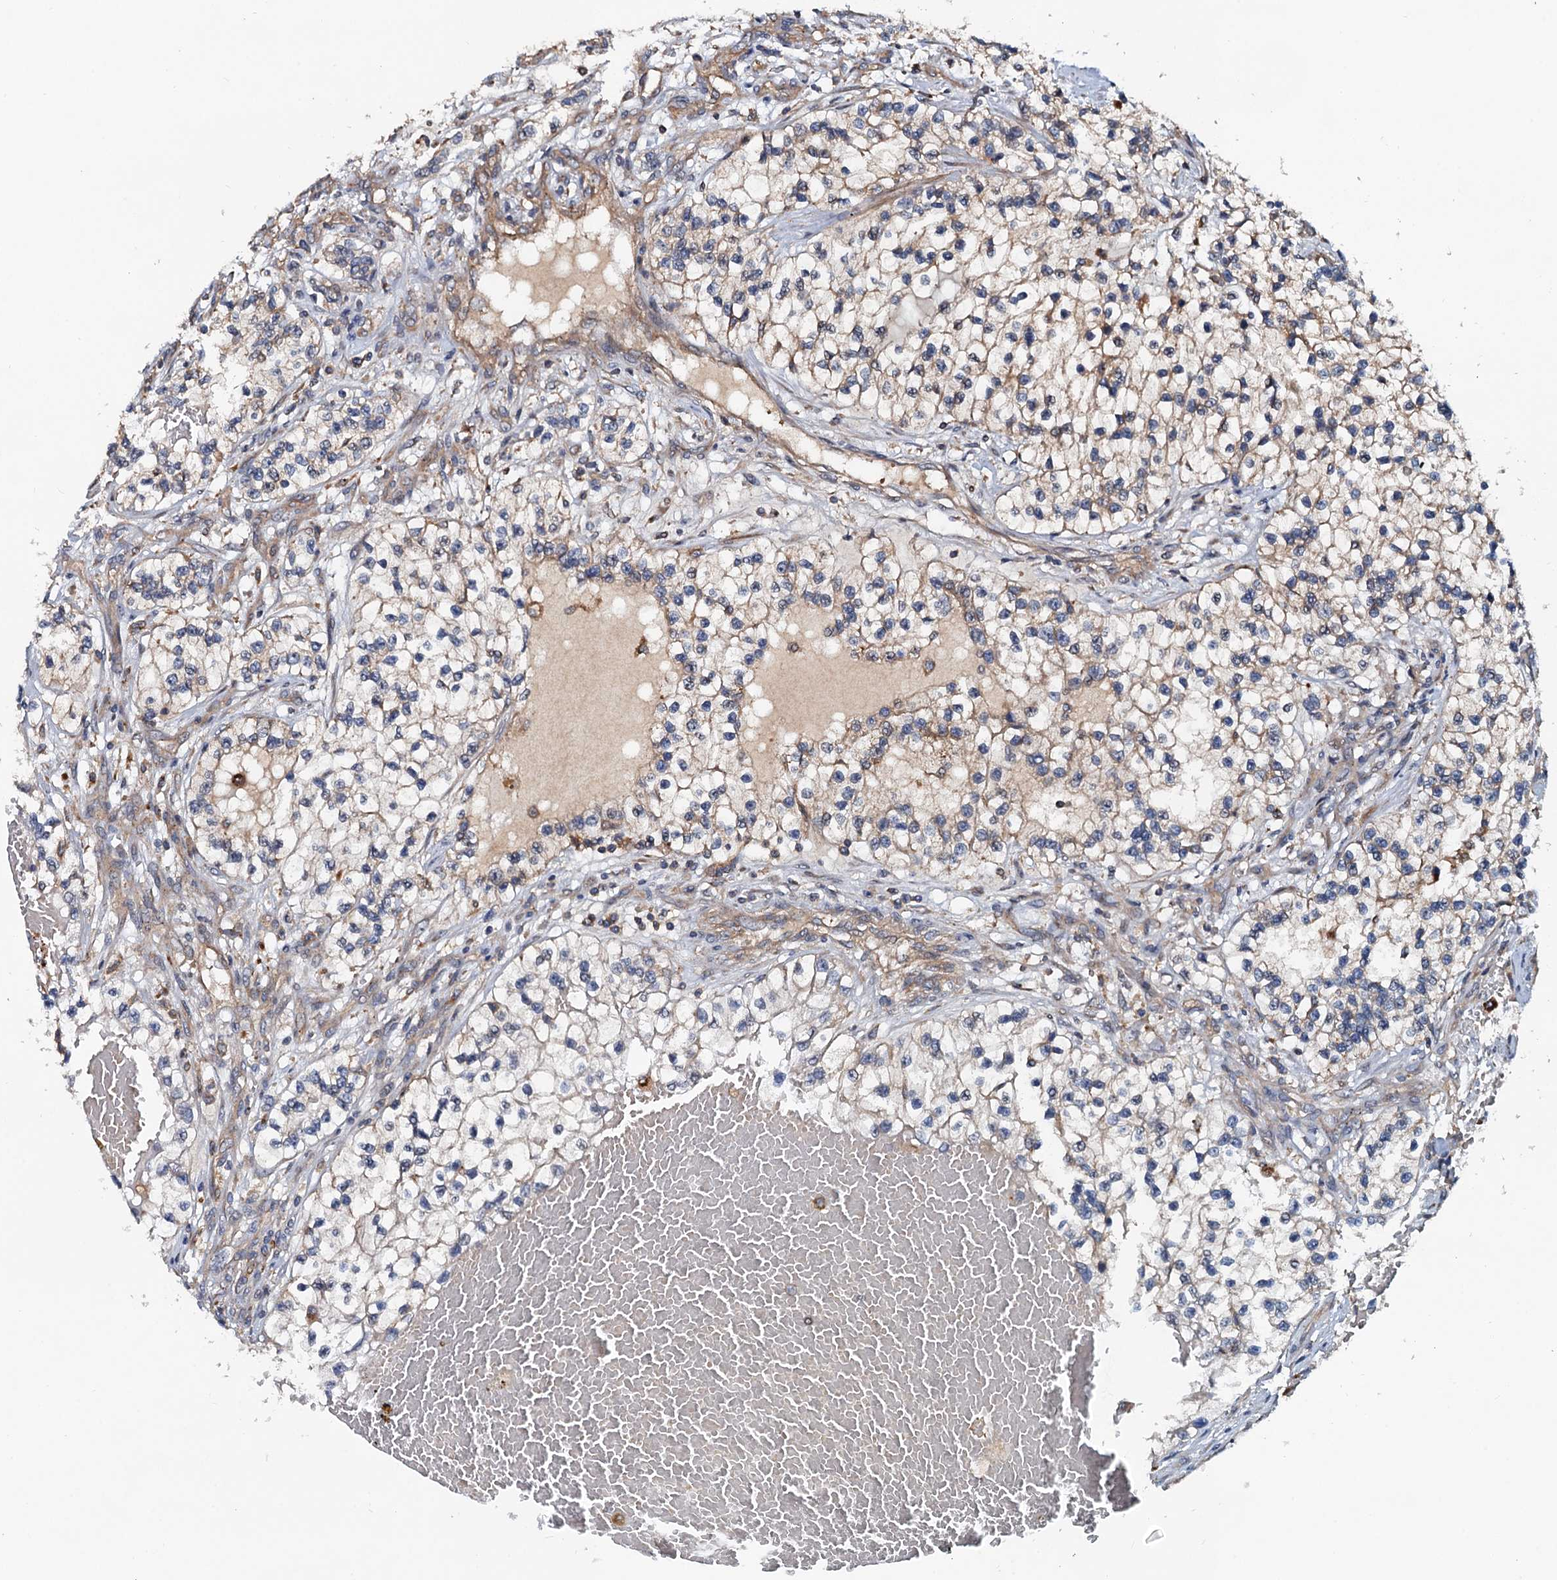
{"staining": {"intensity": "weak", "quantity": "<25%", "location": "cytoplasmic/membranous"}, "tissue": "renal cancer", "cell_type": "Tumor cells", "image_type": "cancer", "snomed": [{"axis": "morphology", "description": "Adenocarcinoma, NOS"}, {"axis": "topography", "description": "Kidney"}], "caption": "Micrograph shows no significant protein positivity in tumor cells of renal cancer (adenocarcinoma).", "gene": "EFL1", "patient": {"sex": "female", "age": 57}}